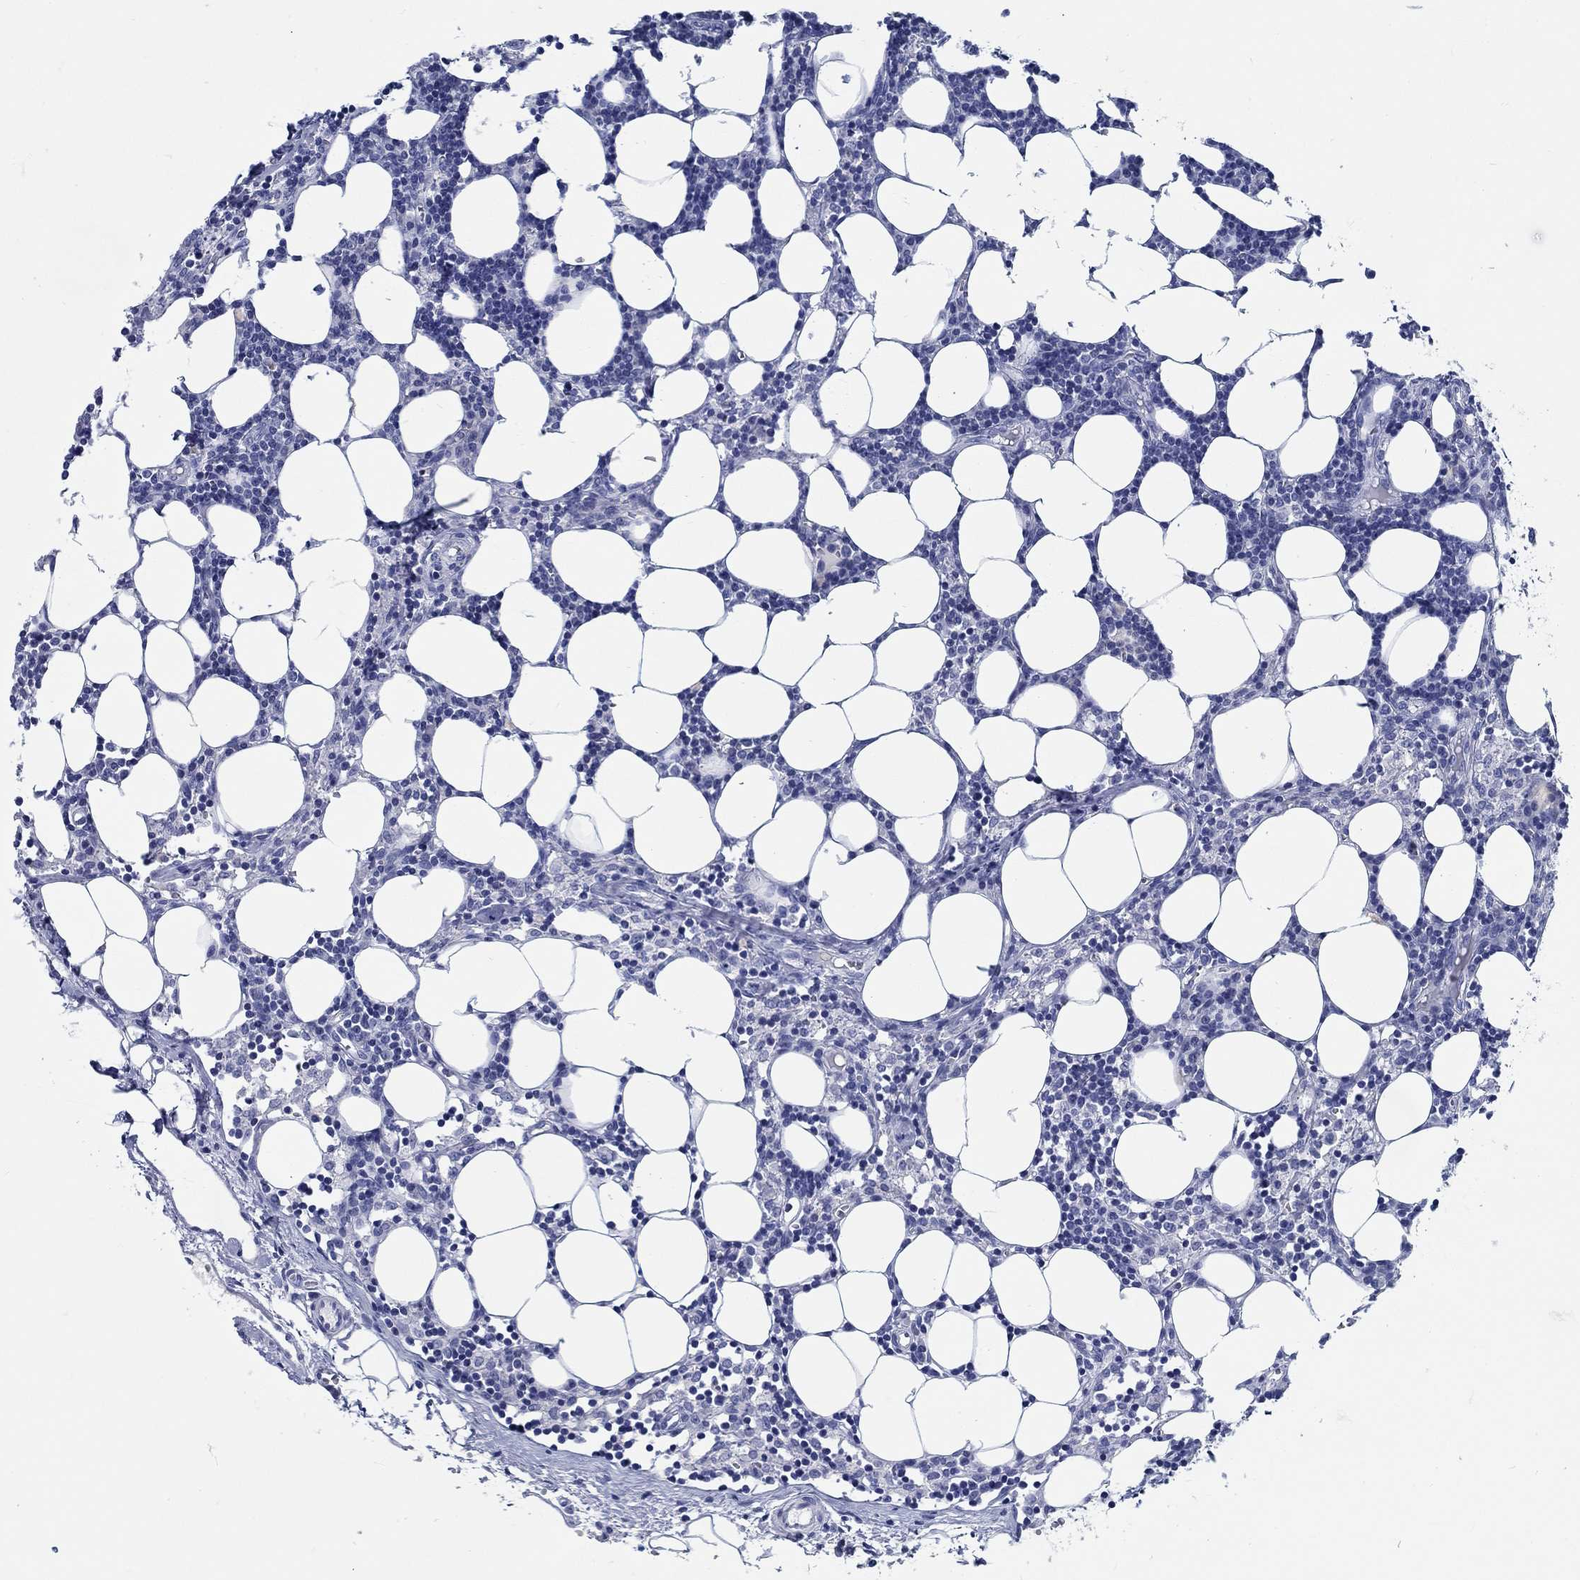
{"staining": {"intensity": "negative", "quantity": "none", "location": "none"}, "tissue": "lymph node", "cell_type": "Germinal center cells", "image_type": "normal", "snomed": [{"axis": "morphology", "description": "Normal tissue, NOS"}, {"axis": "topography", "description": "Lymph node"}], "caption": "Protein analysis of benign lymph node exhibits no significant positivity in germinal center cells. The staining is performed using DAB brown chromogen with nuclei counter-stained in using hematoxylin.", "gene": "FBXO2", "patient": {"sex": "female", "age": 52}}